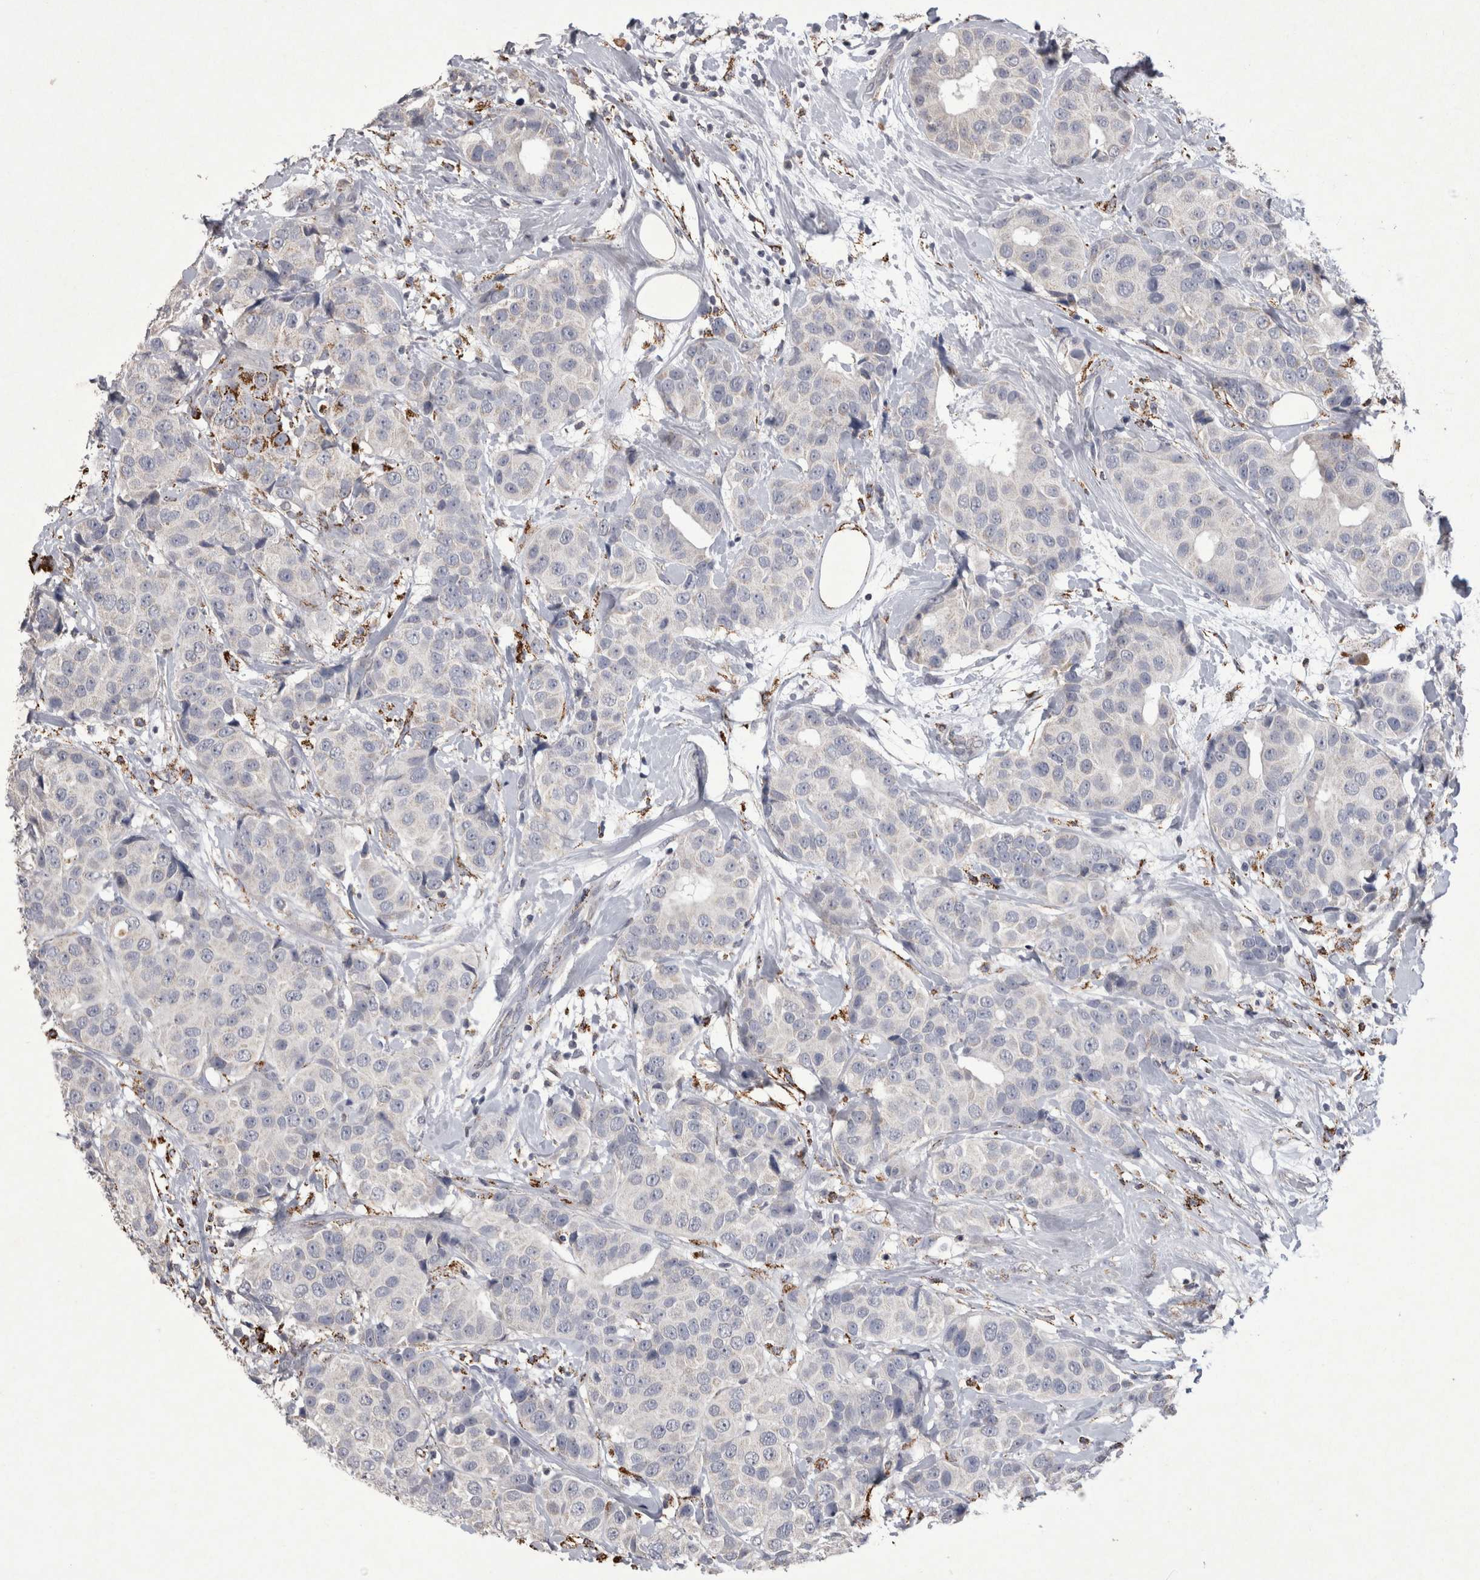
{"staining": {"intensity": "negative", "quantity": "none", "location": "none"}, "tissue": "breast cancer", "cell_type": "Tumor cells", "image_type": "cancer", "snomed": [{"axis": "morphology", "description": "Normal tissue, NOS"}, {"axis": "morphology", "description": "Duct carcinoma"}, {"axis": "topography", "description": "Breast"}], "caption": "Immunohistochemical staining of human infiltrating ductal carcinoma (breast) displays no significant expression in tumor cells.", "gene": "DKK3", "patient": {"sex": "female", "age": 39}}